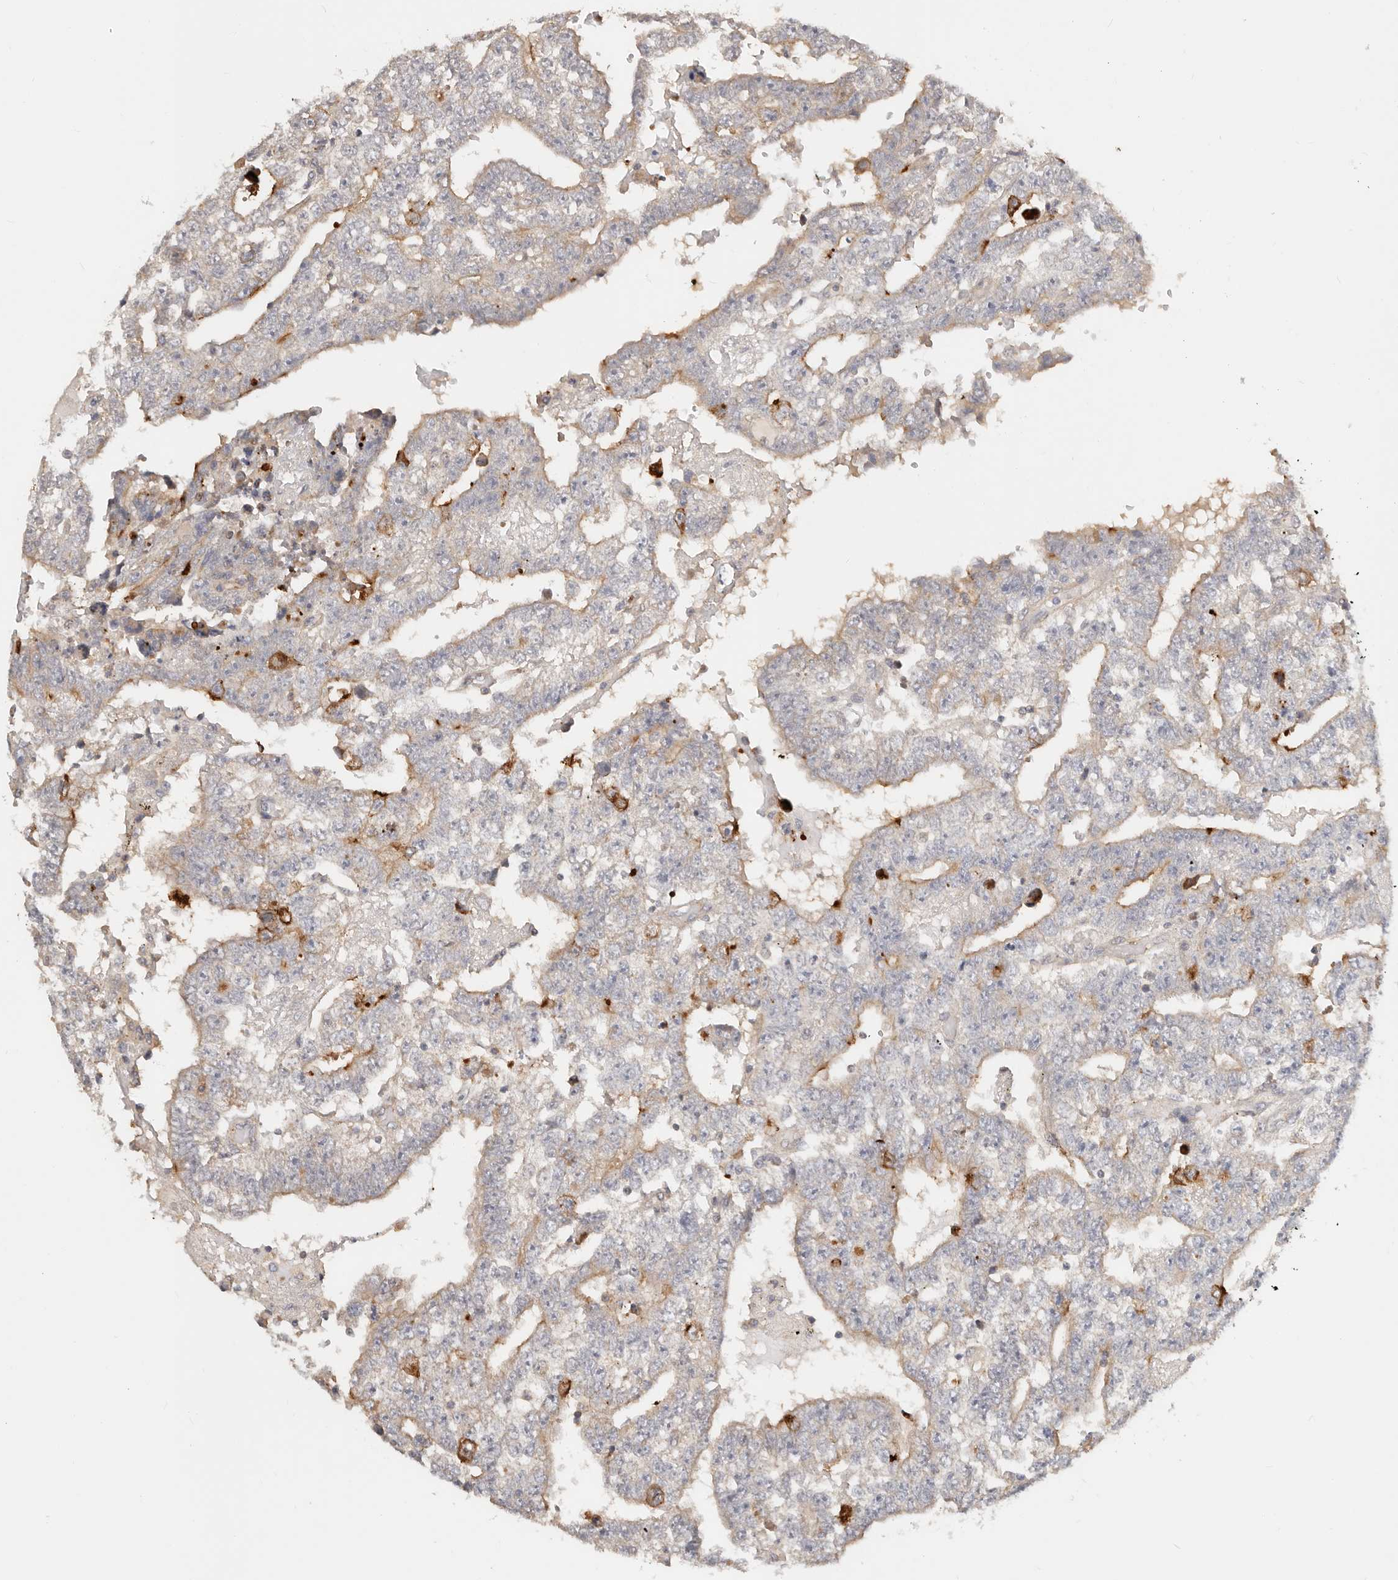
{"staining": {"intensity": "weak", "quantity": "<25%", "location": "cytoplasmic/membranous"}, "tissue": "testis cancer", "cell_type": "Tumor cells", "image_type": "cancer", "snomed": [{"axis": "morphology", "description": "Carcinoma, Embryonal, NOS"}, {"axis": "topography", "description": "Testis"}], "caption": "Histopathology image shows no significant protein positivity in tumor cells of embryonal carcinoma (testis).", "gene": "ZRANB1", "patient": {"sex": "male", "age": 25}}